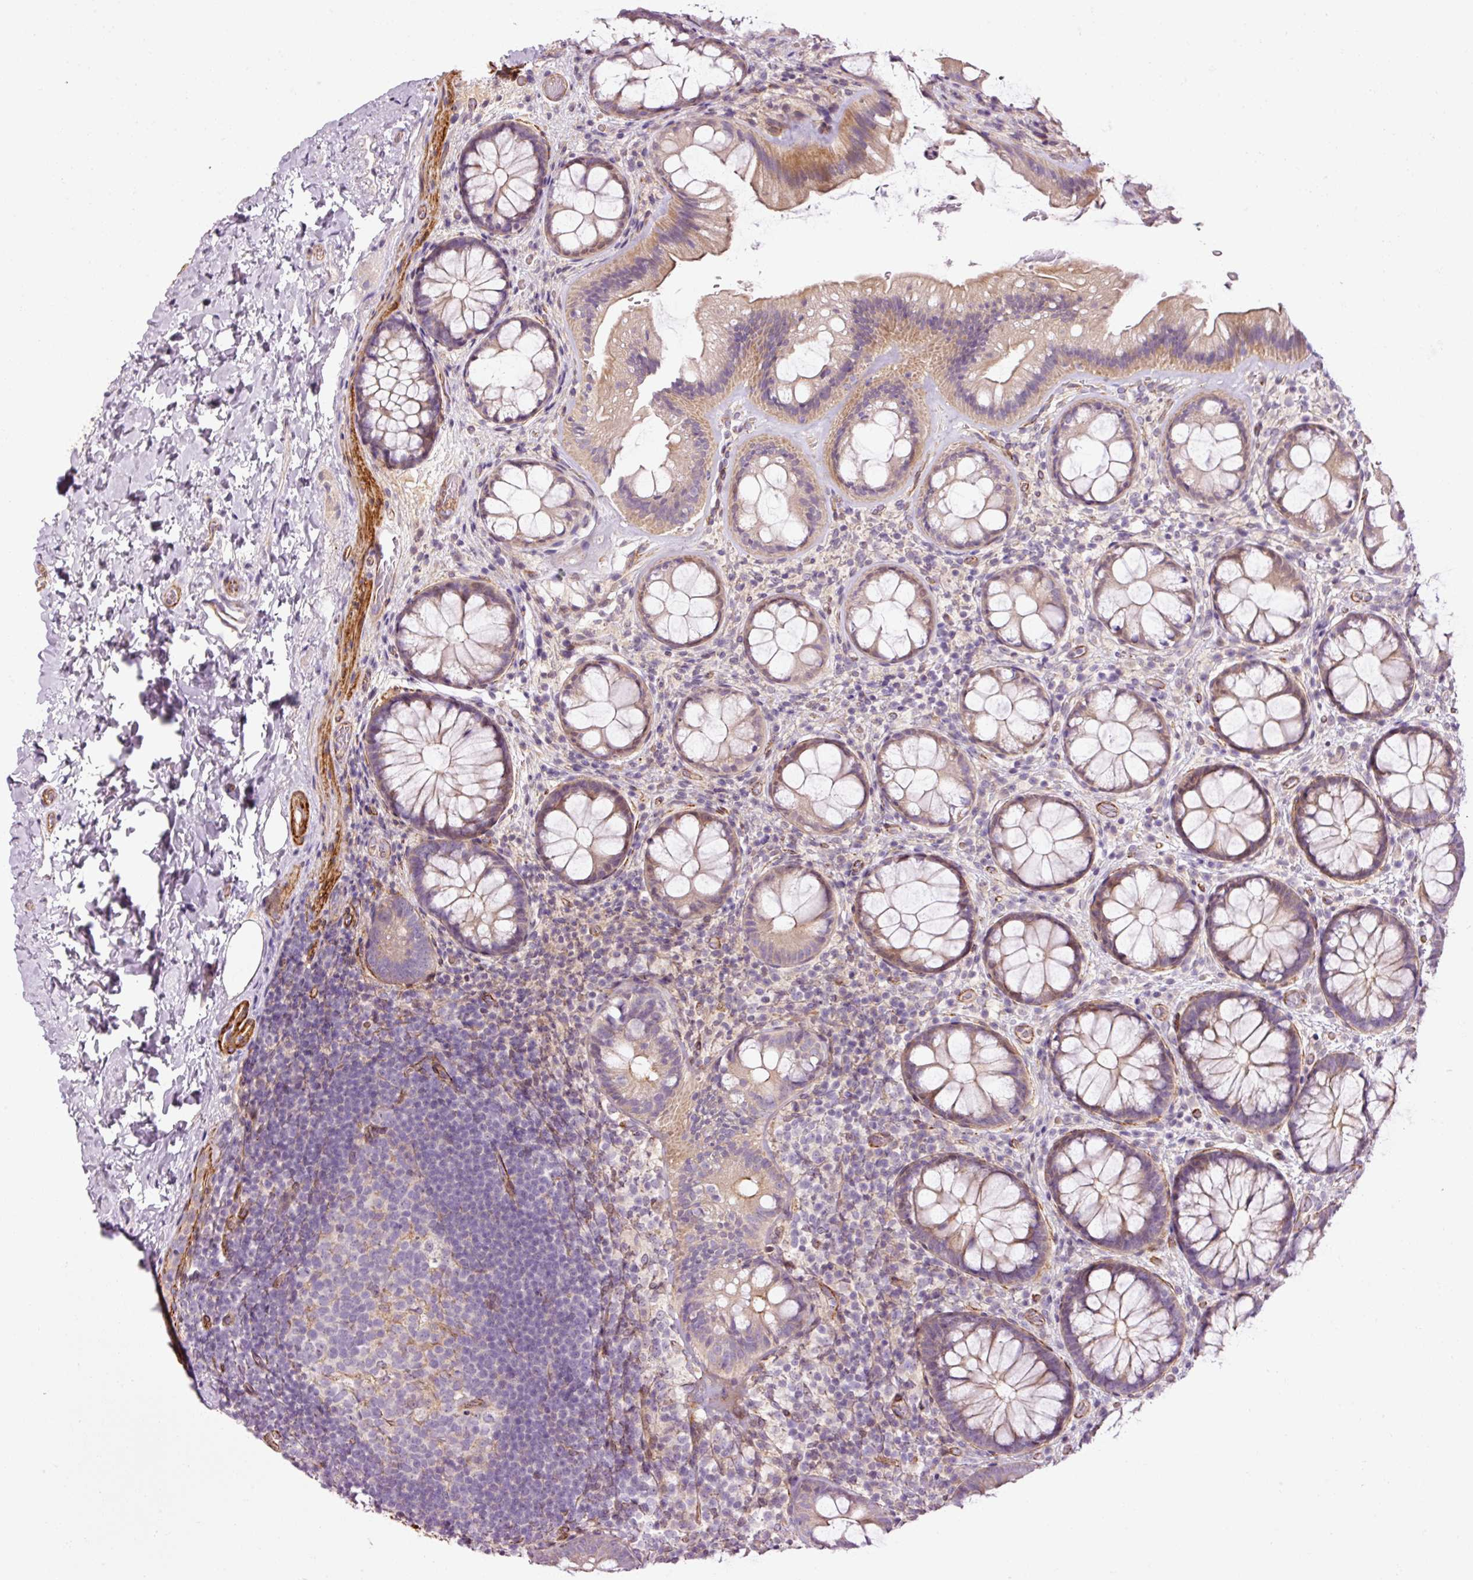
{"staining": {"intensity": "strong", "quantity": "25%-75%", "location": "cytoplasmic/membranous"}, "tissue": "colon", "cell_type": "Endothelial cells", "image_type": "normal", "snomed": [{"axis": "morphology", "description": "Normal tissue, NOS"}, {"axis": "topography", "description": "Colon"}], "caption": "Benign colon displays strong cytoplasmic/membranous positivity in about 25%-75% of endothelial cells.", "gene": "ANKRD20A1", "patient": {"sex": "male", "age": 46}}